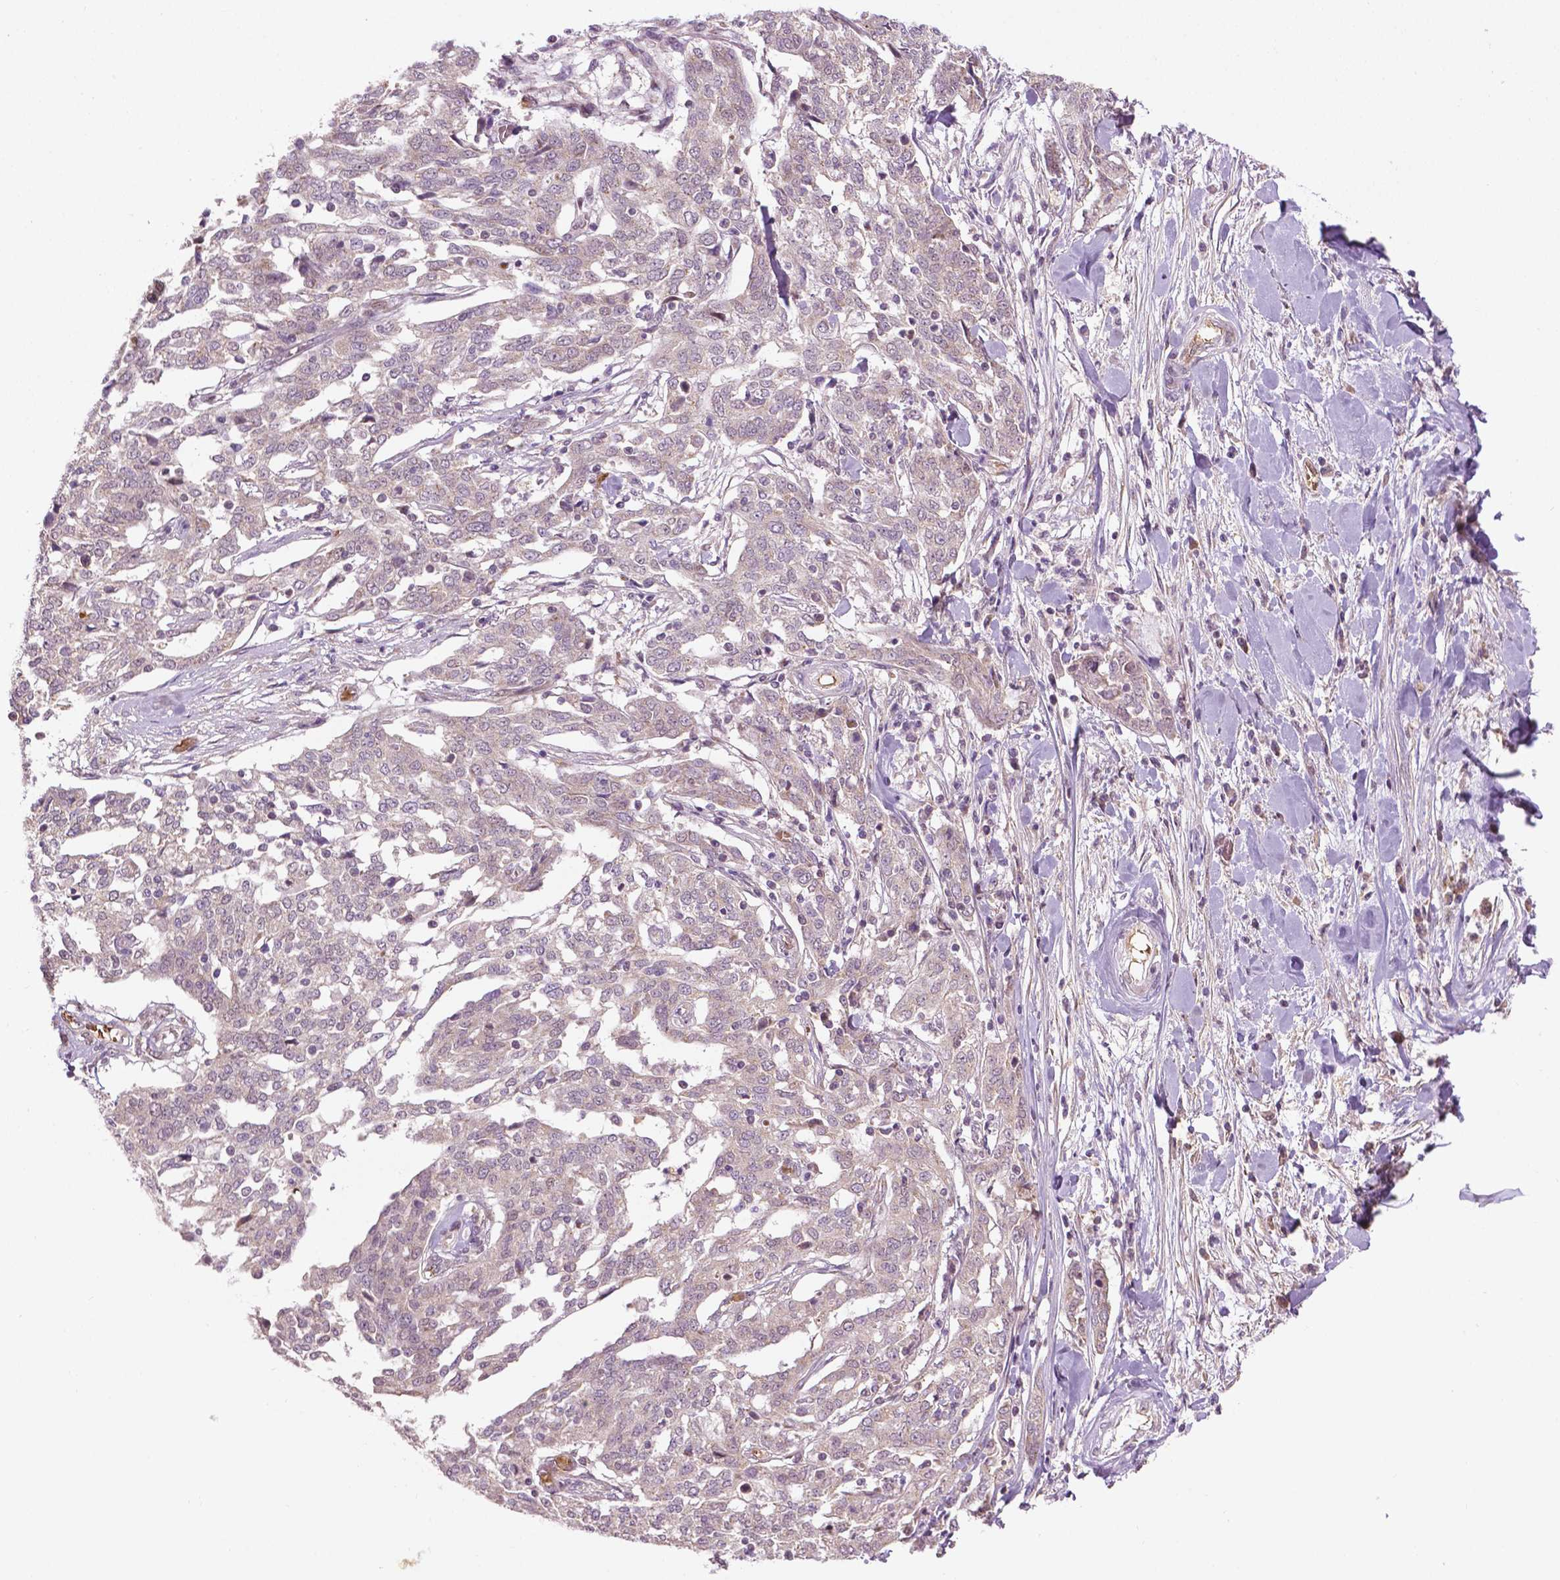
{"staining": {"intensity": "negative", "quantity": "none", "location": "none"}, "tissue": "ovarian cancer", "cell_type": "Tumor cells", "image_type": "cancer", "snomed": [{"axis": "morphology", "description": "Cystadenocarcinoma, serous, NOS"}, {"axis": "topography", "description": "Ovary"}], "caption": "This is a micrograph of immunohistochemistry (IHC) staining of ovarian cancer (serous cystadenocarcinoma), which shows no expression in tumor cells.", "gene": "ZNF41", "patient": {"sex": "female", "age": 67}}